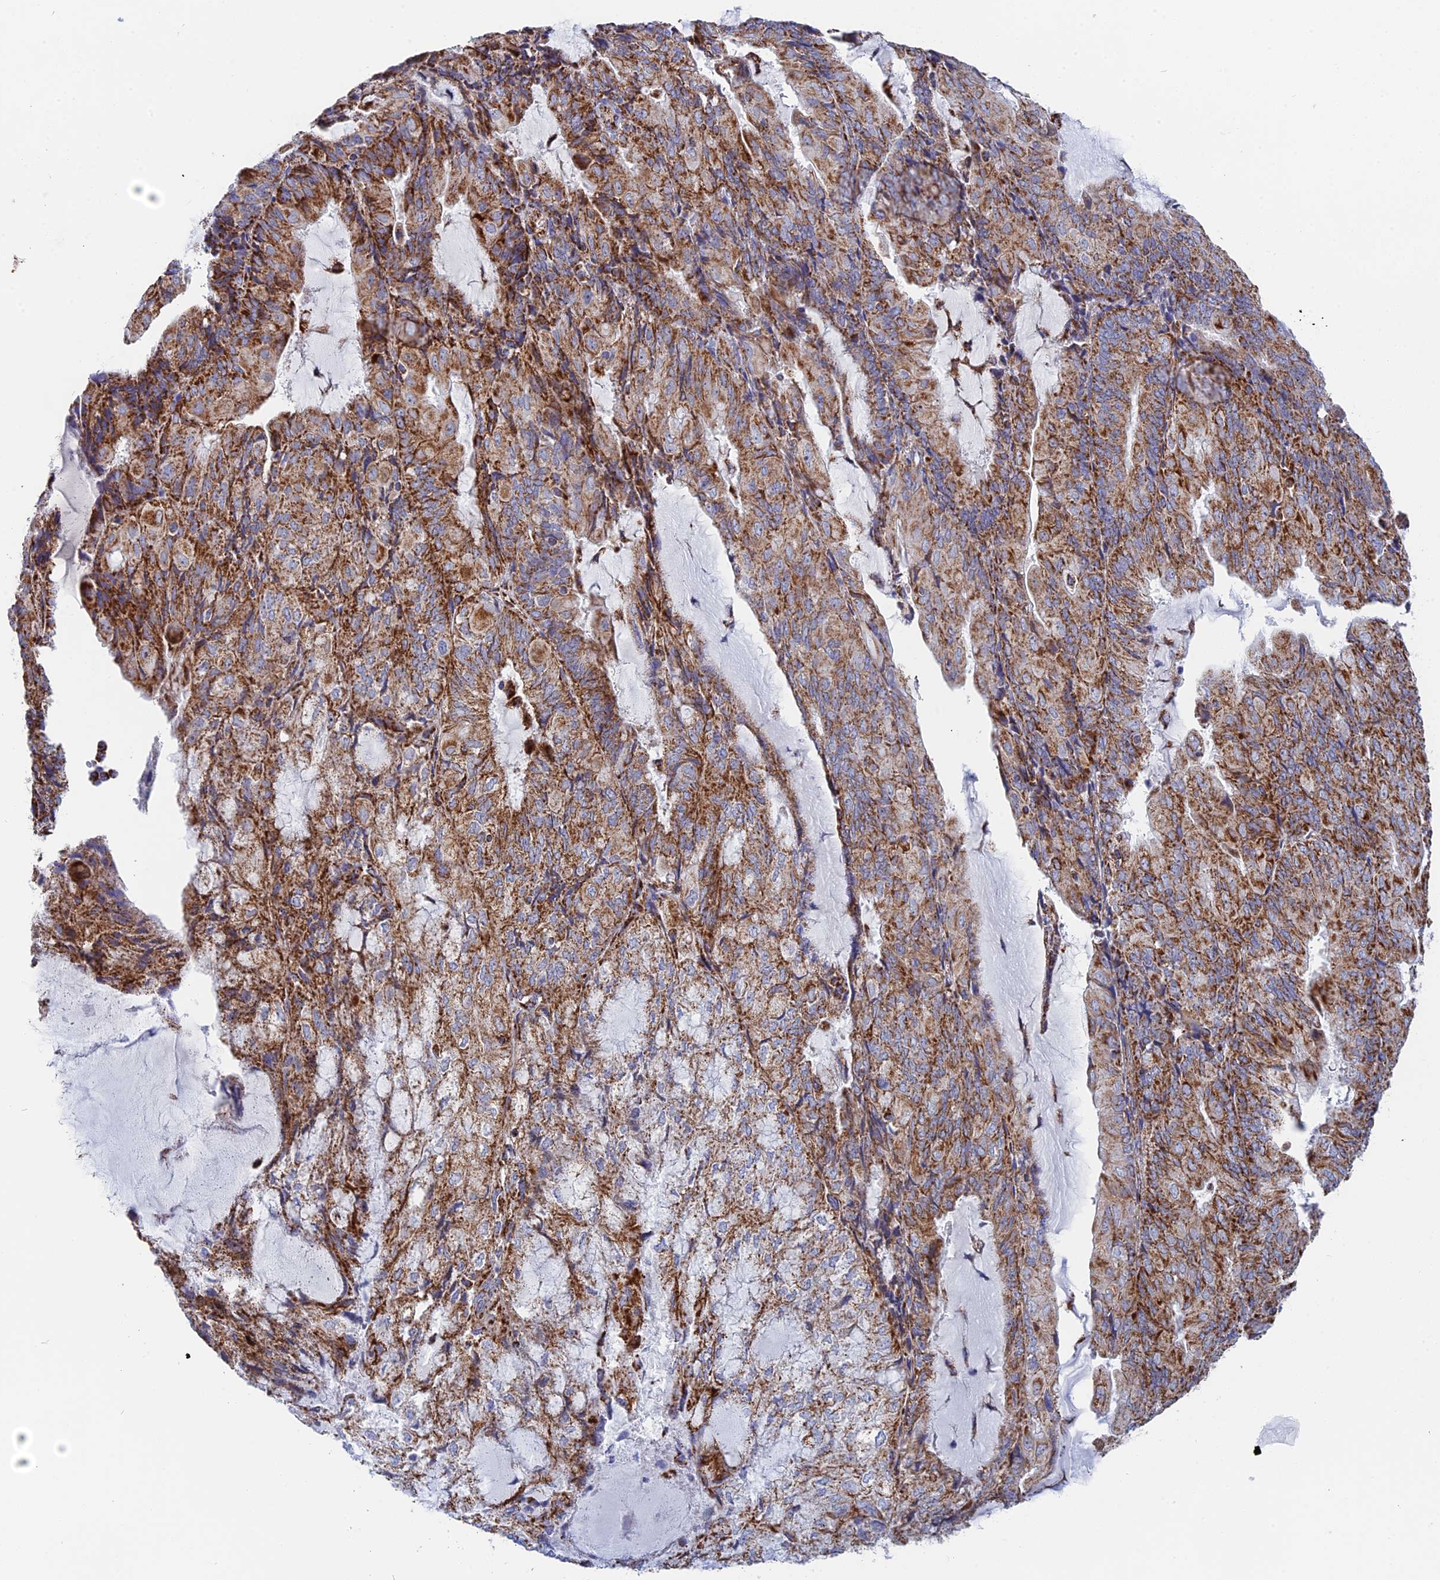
{"staining": {"intensity": "moderate", "quantity": ">75%", "location": "cytoplasmic/membranous"}, "tissue": "endometrial cancer", "cell_type": "Tumor cells", "image_type": "cancer", "snomed": [{"axis": "morphology", "description": "Adenocarcinoma, NOS"}, {"axis": "topography", "description": "Endometrium"}], "caption": "Tumor cells show medium levels of moderate cytoplasmic/membranous expression in approximately >75% of cells in adenocarcinoma (endometrial). (DAB (3,3'-diaminobenzidine) IHC, brown staining for protein, blue staining for nuclei).", "gene": "NDUFA5", "patient": {"sex": "female", "age": 81}}